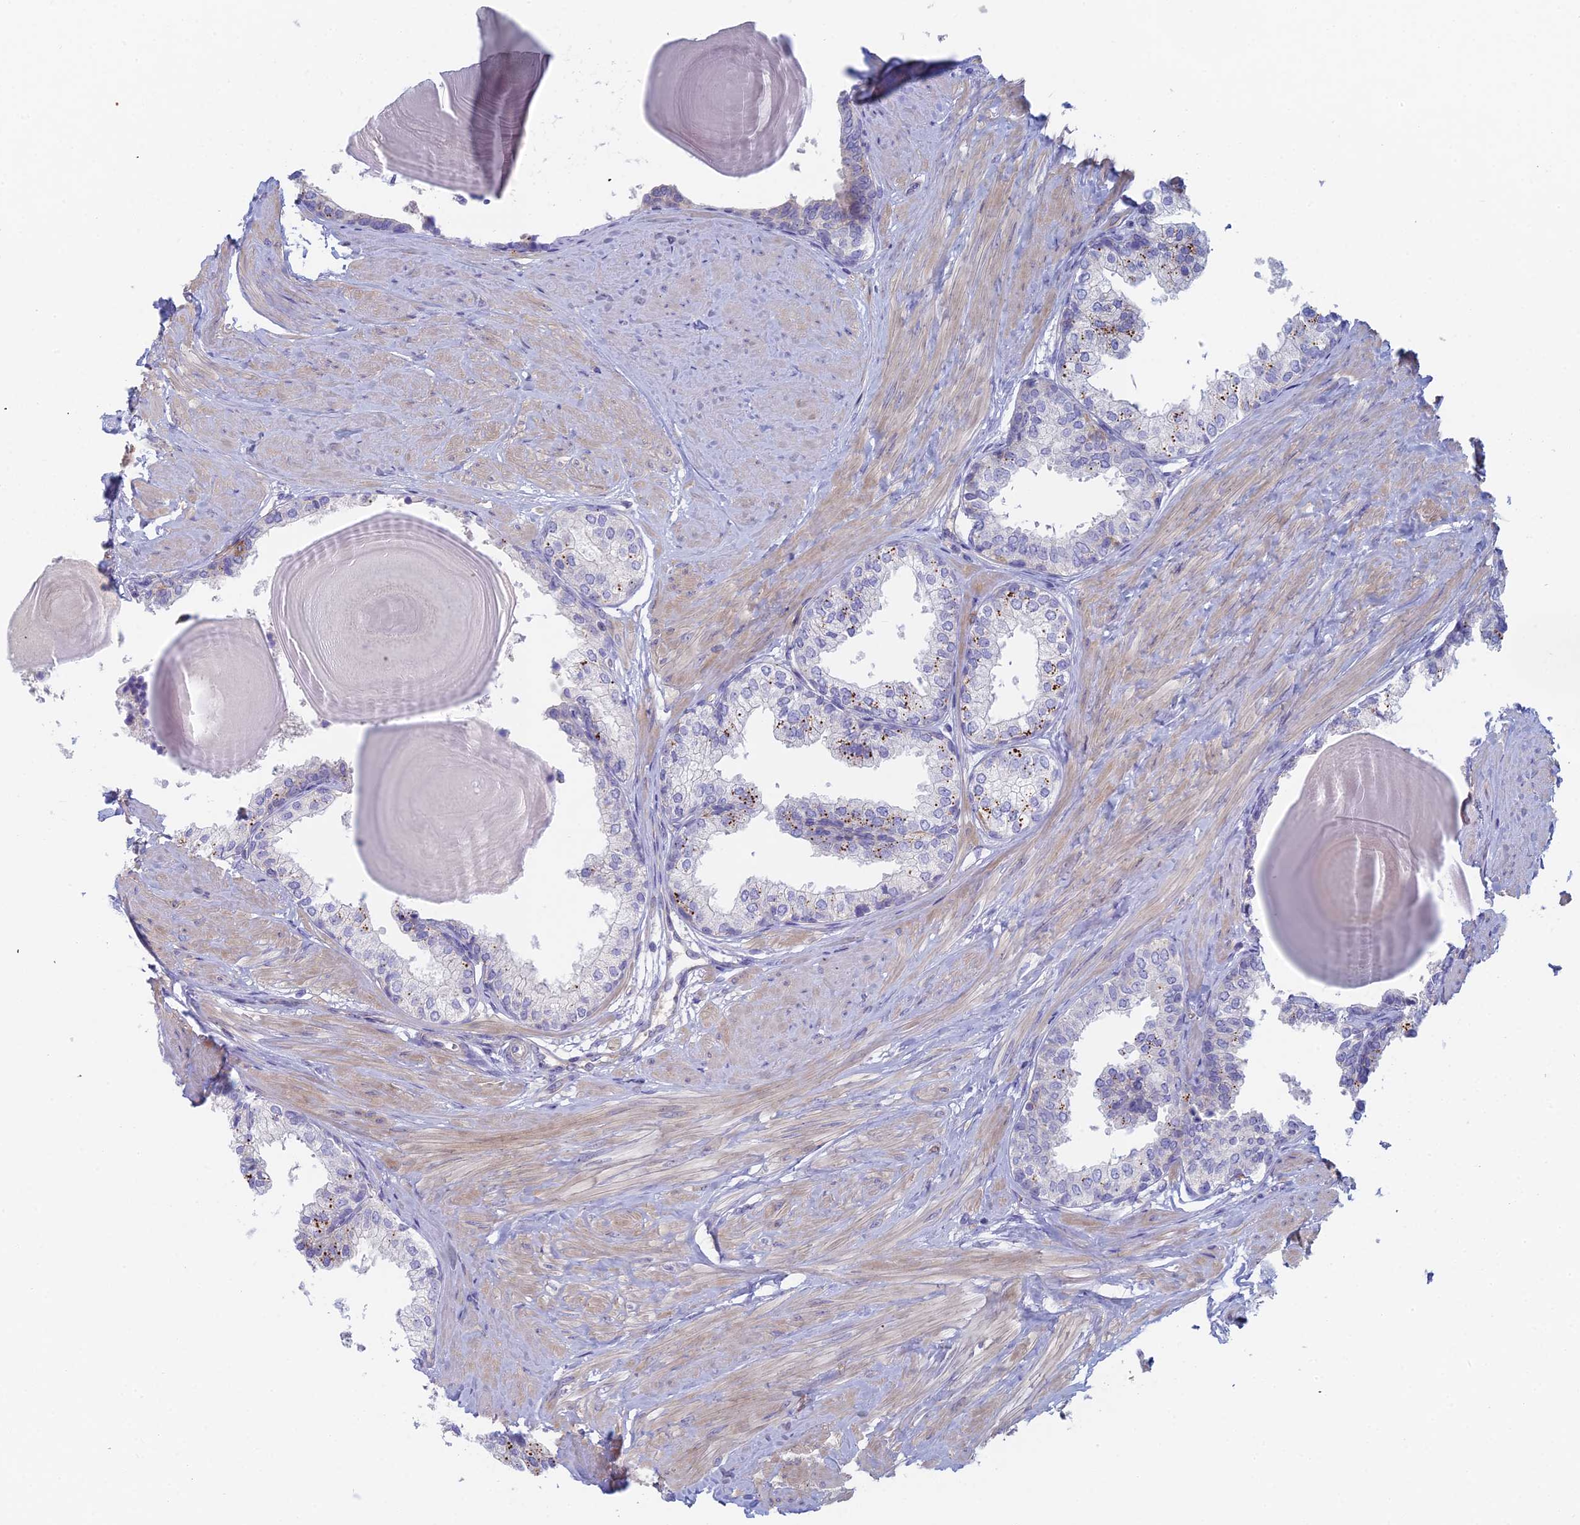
{"staining": {"intensity": "moderate", "quantity": "<25%", "location": "cytoplasmic/membranous"}, "tissue": "prostate", "cell_type": "Glandular cells", "image_type": "normal", "snomed": [{"axis": "morphology", "description": "Normal tissue, NOS"}, {"axis": "topography", "description": "Prostate"}], "caption": "Normal prostate was stained to show a protein in brown. There is low levels of moderate cytoplasmic/membranous staining in about <25% of glandular cells. (DAB IHC with brightfield microscopy, high magnification).", "gene": "STRN4", "patient": {"sex": "male", "age": 48}}